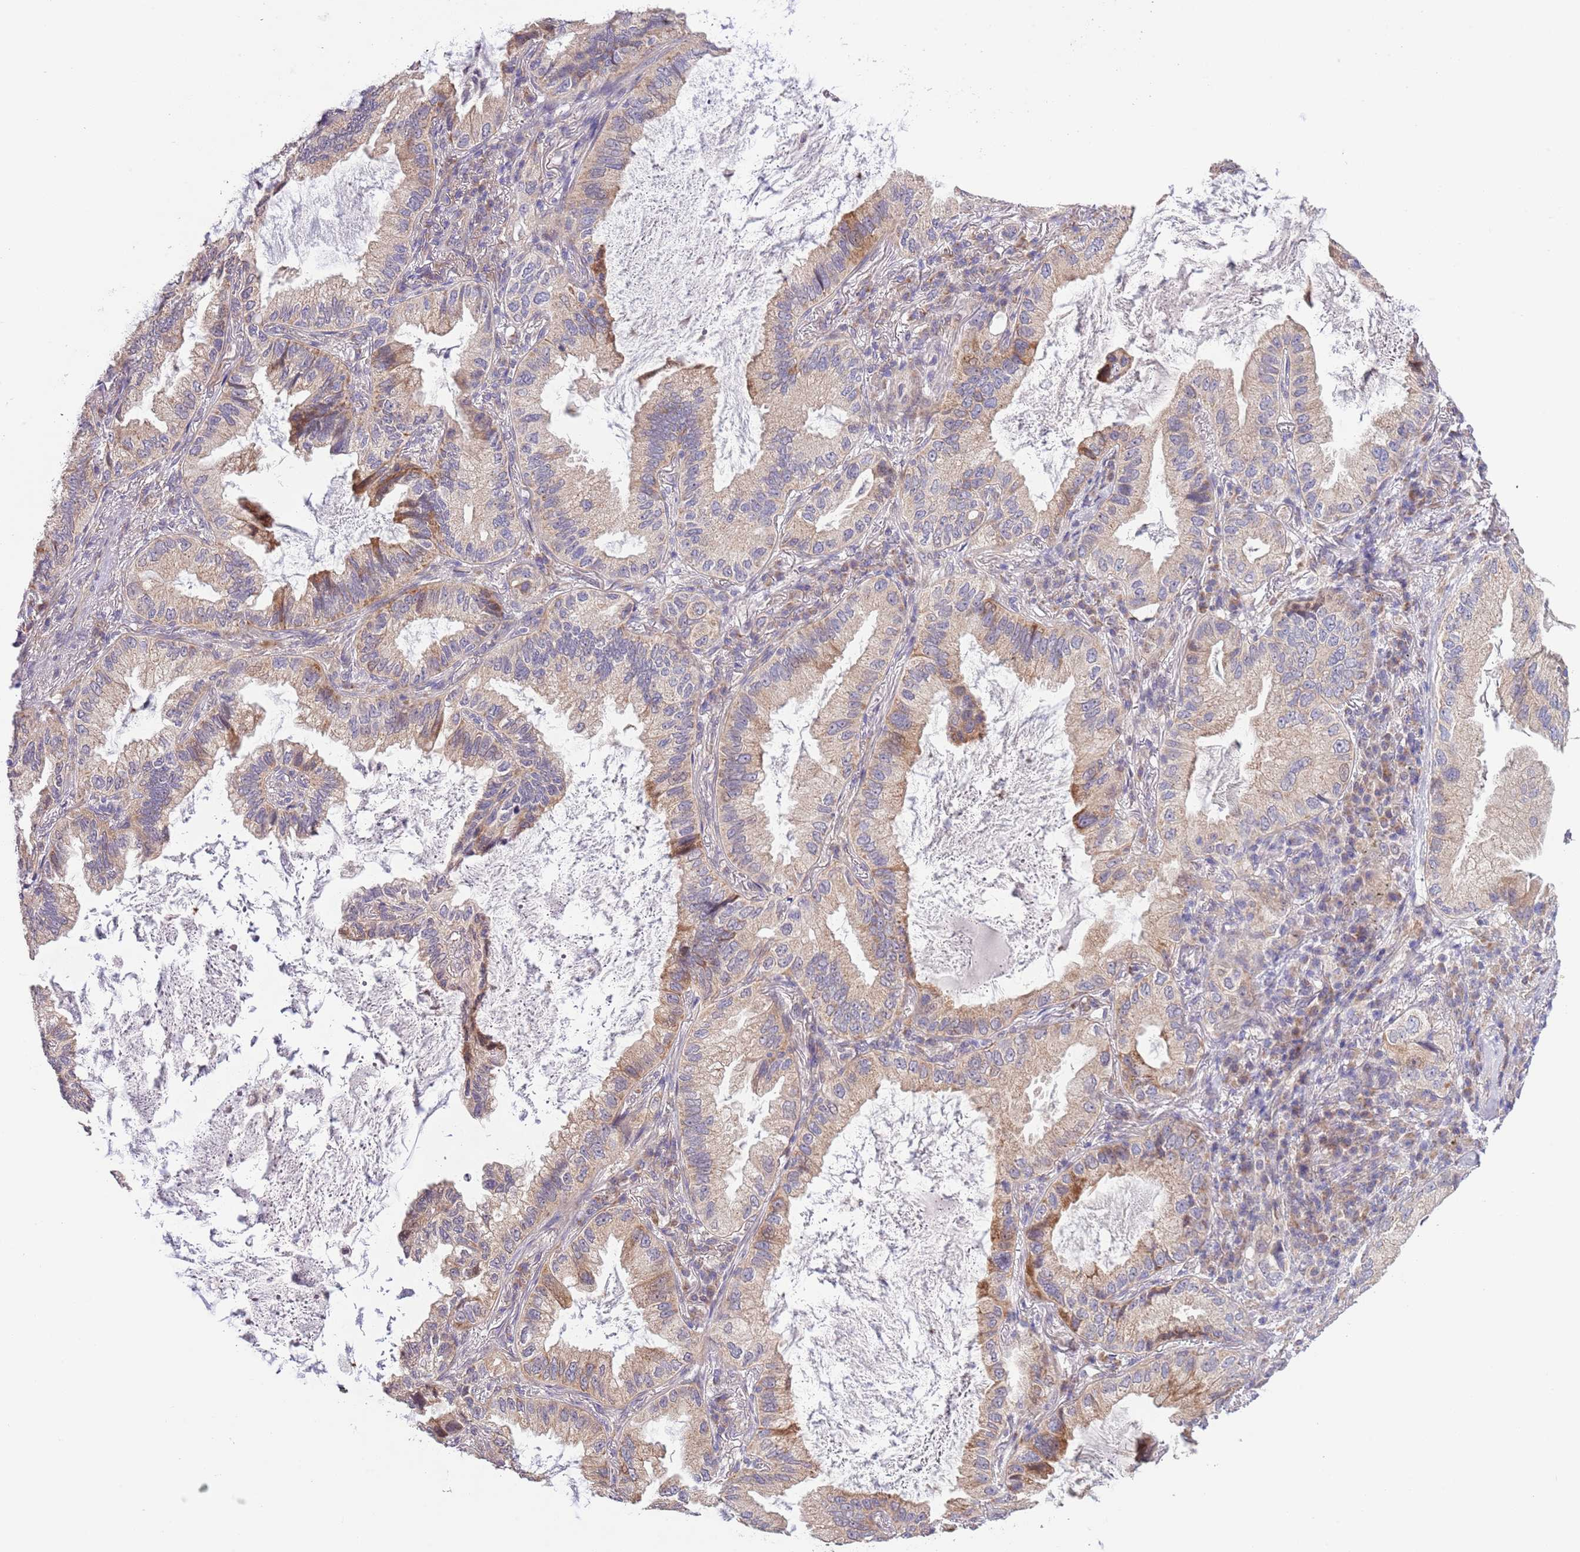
{"staining": {"intensity": "moderate", "quantity": ">75%", "location": "cytoplasmic/membranous"}, "tissue": "lung cancer", "cell_type": "Tumor cells", "image_type": "cancer", "snomed": [{"axis": "morphology", "description": "Adenocarcinoma, NOS"}, {"axis": "topography", "description": "Lung"}], "caption": "Moderate cytoplasmic/membranous protein positivity is identified in about >75% of tumor cells in lung cancer.", "gene": "LIPJ", "patient": {"sex": "female", "age": 69}}